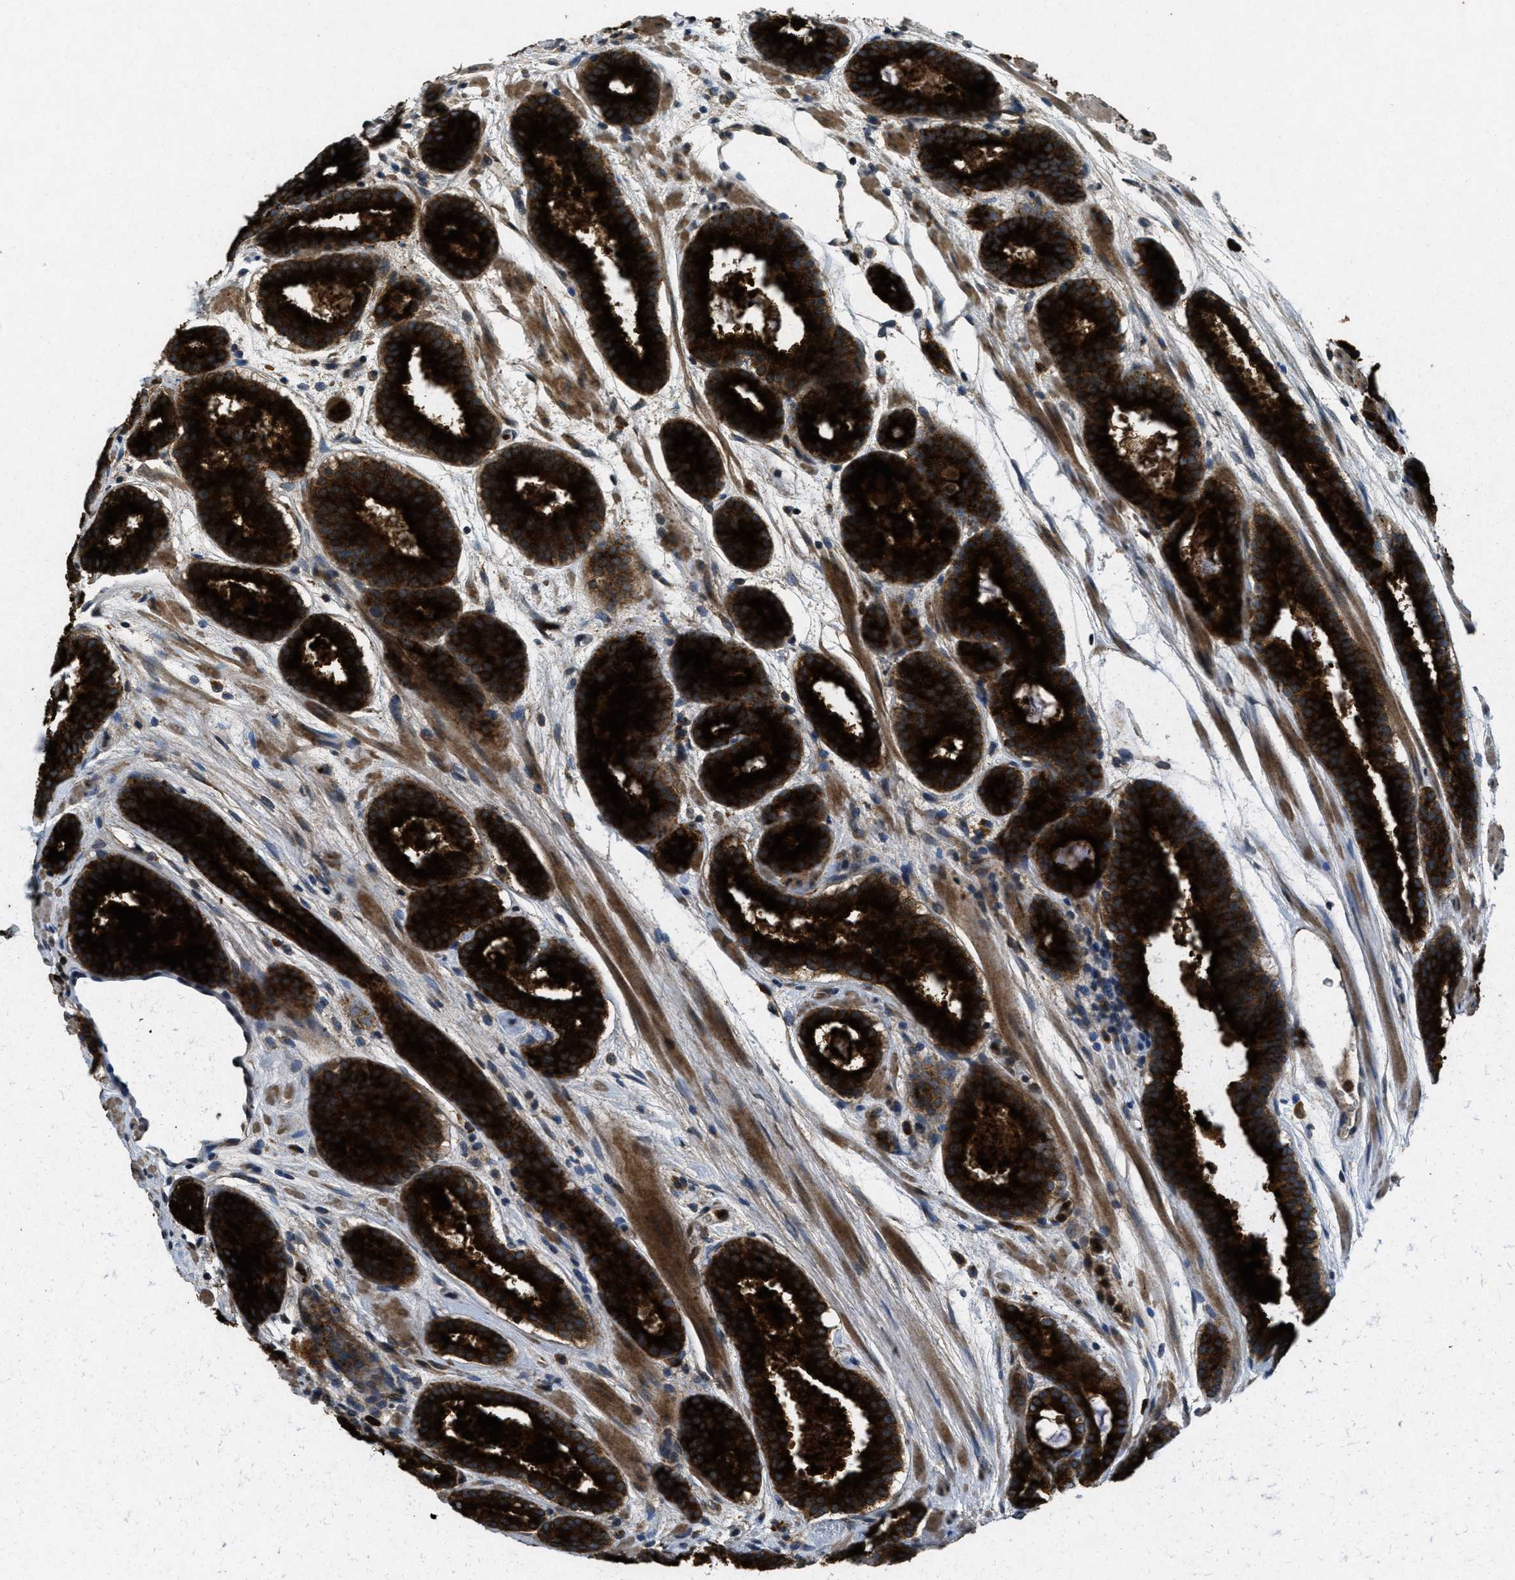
{"staining": {"intensity": "strong", "quantity": ">75%", "location": "cytoplasmic/membranous"}, "tissue": "prostate cancer", "cell_type": "Tumor cells", "image_type": "cancer", "snomed": [{"axis": "morphology", "description": "Adenocarcinoma, Low grade"}, {"axis": "topography", "description": "Prostate"}], "caption": "Human prostate cancer stained with a brown dye shows strong cytoplasmic/membranous positive expression in approximately >75% of tumor cells.", "gene": "RAB3D", "patient": {"sex": "male", "age": 69}}